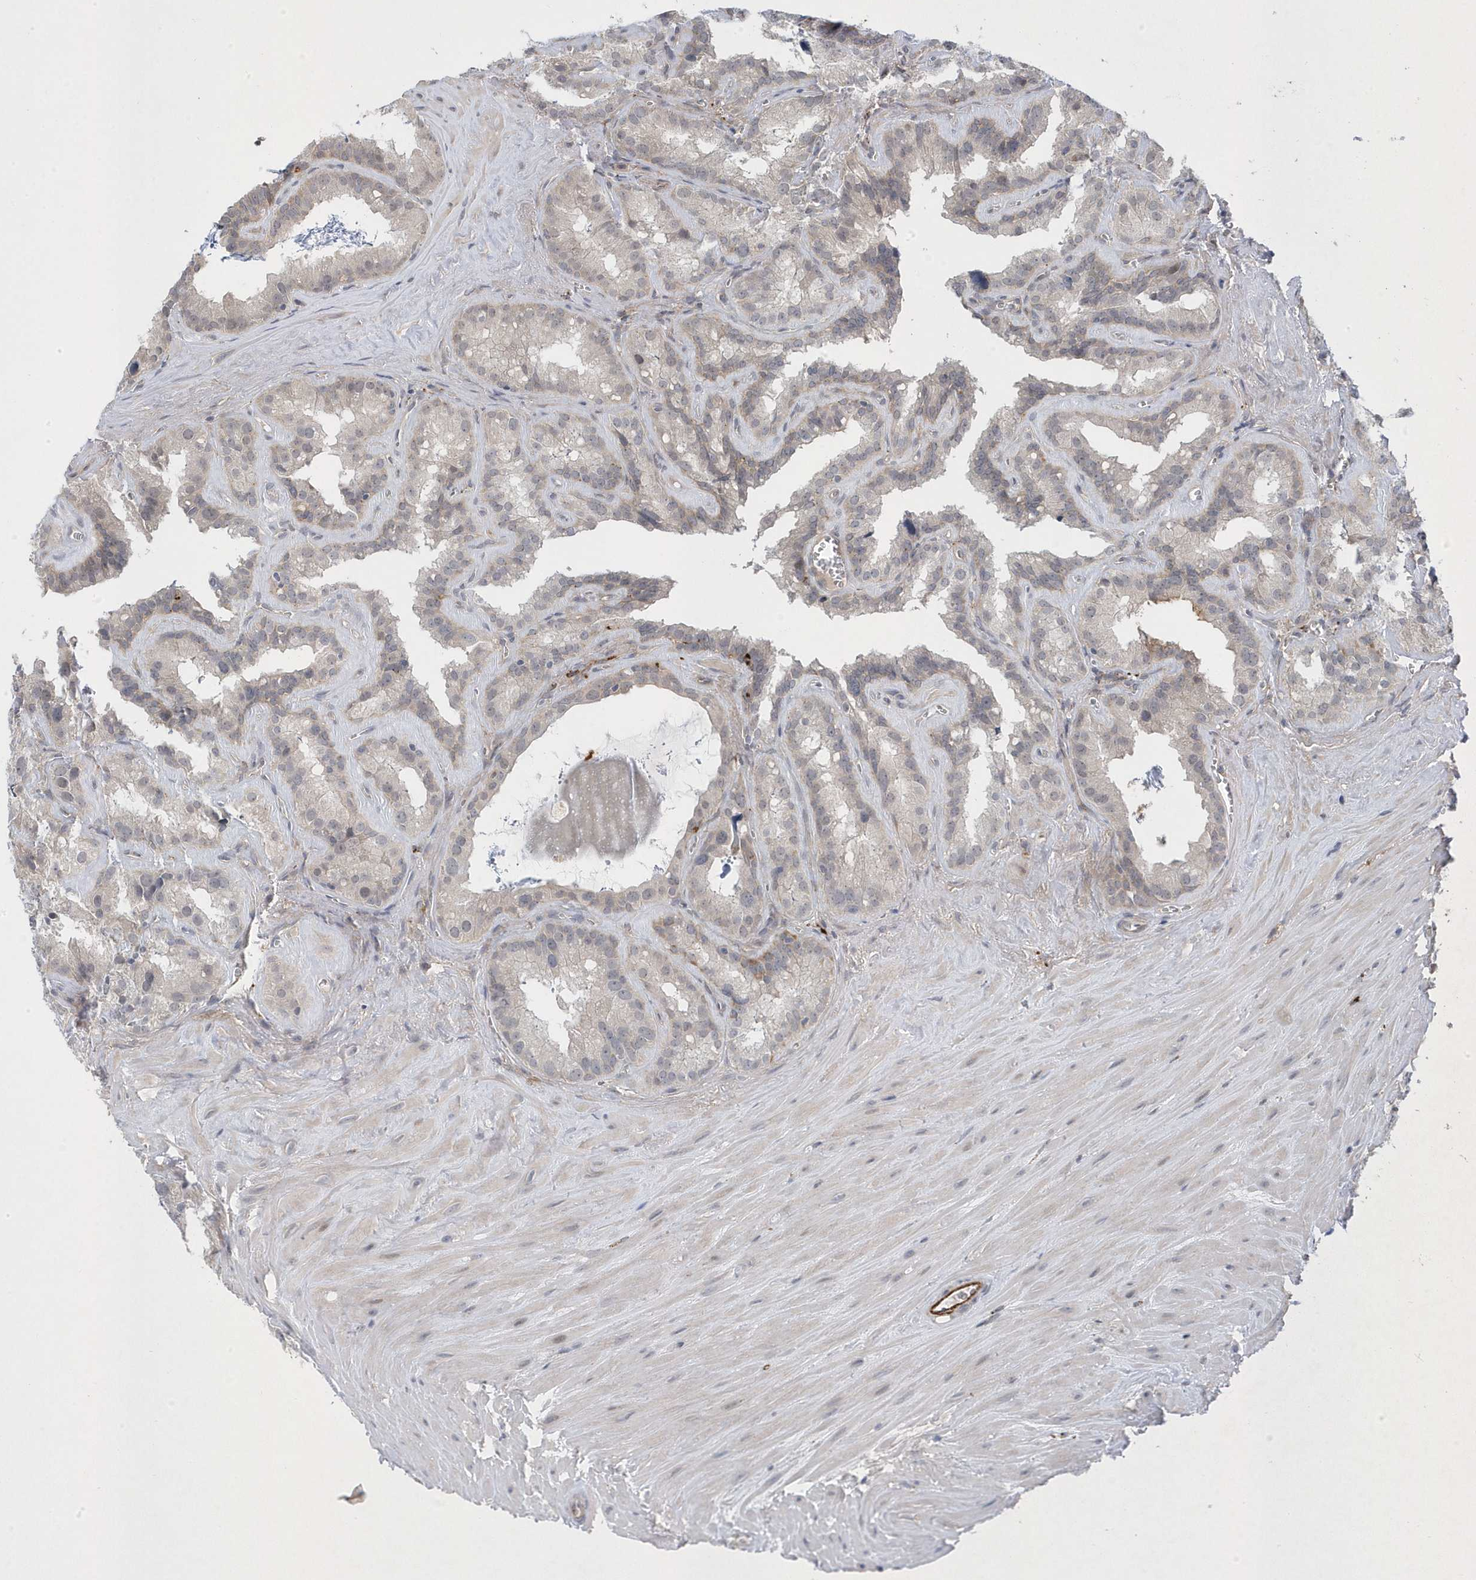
{"staining": {"intensity": "negative", "quantity": "none", "location": "none"}, "tissue": "seminal vesicle", "cell_type": "Glandular cells", "image_type": "normal", "snomed": [{"axis": "morphology", "description": "Normal tissue, NOS"}, {"axis": "topography", "description": "Prostate"}, {"axis": "topography", "description": "Seminal veicle"}], "caption": "Human seminal vesicle stained for a protein using IHC demonstrates no expression in glandular cells.", "gene": "ANAPC1", "patient": {"sex": "male", "age": 59}}